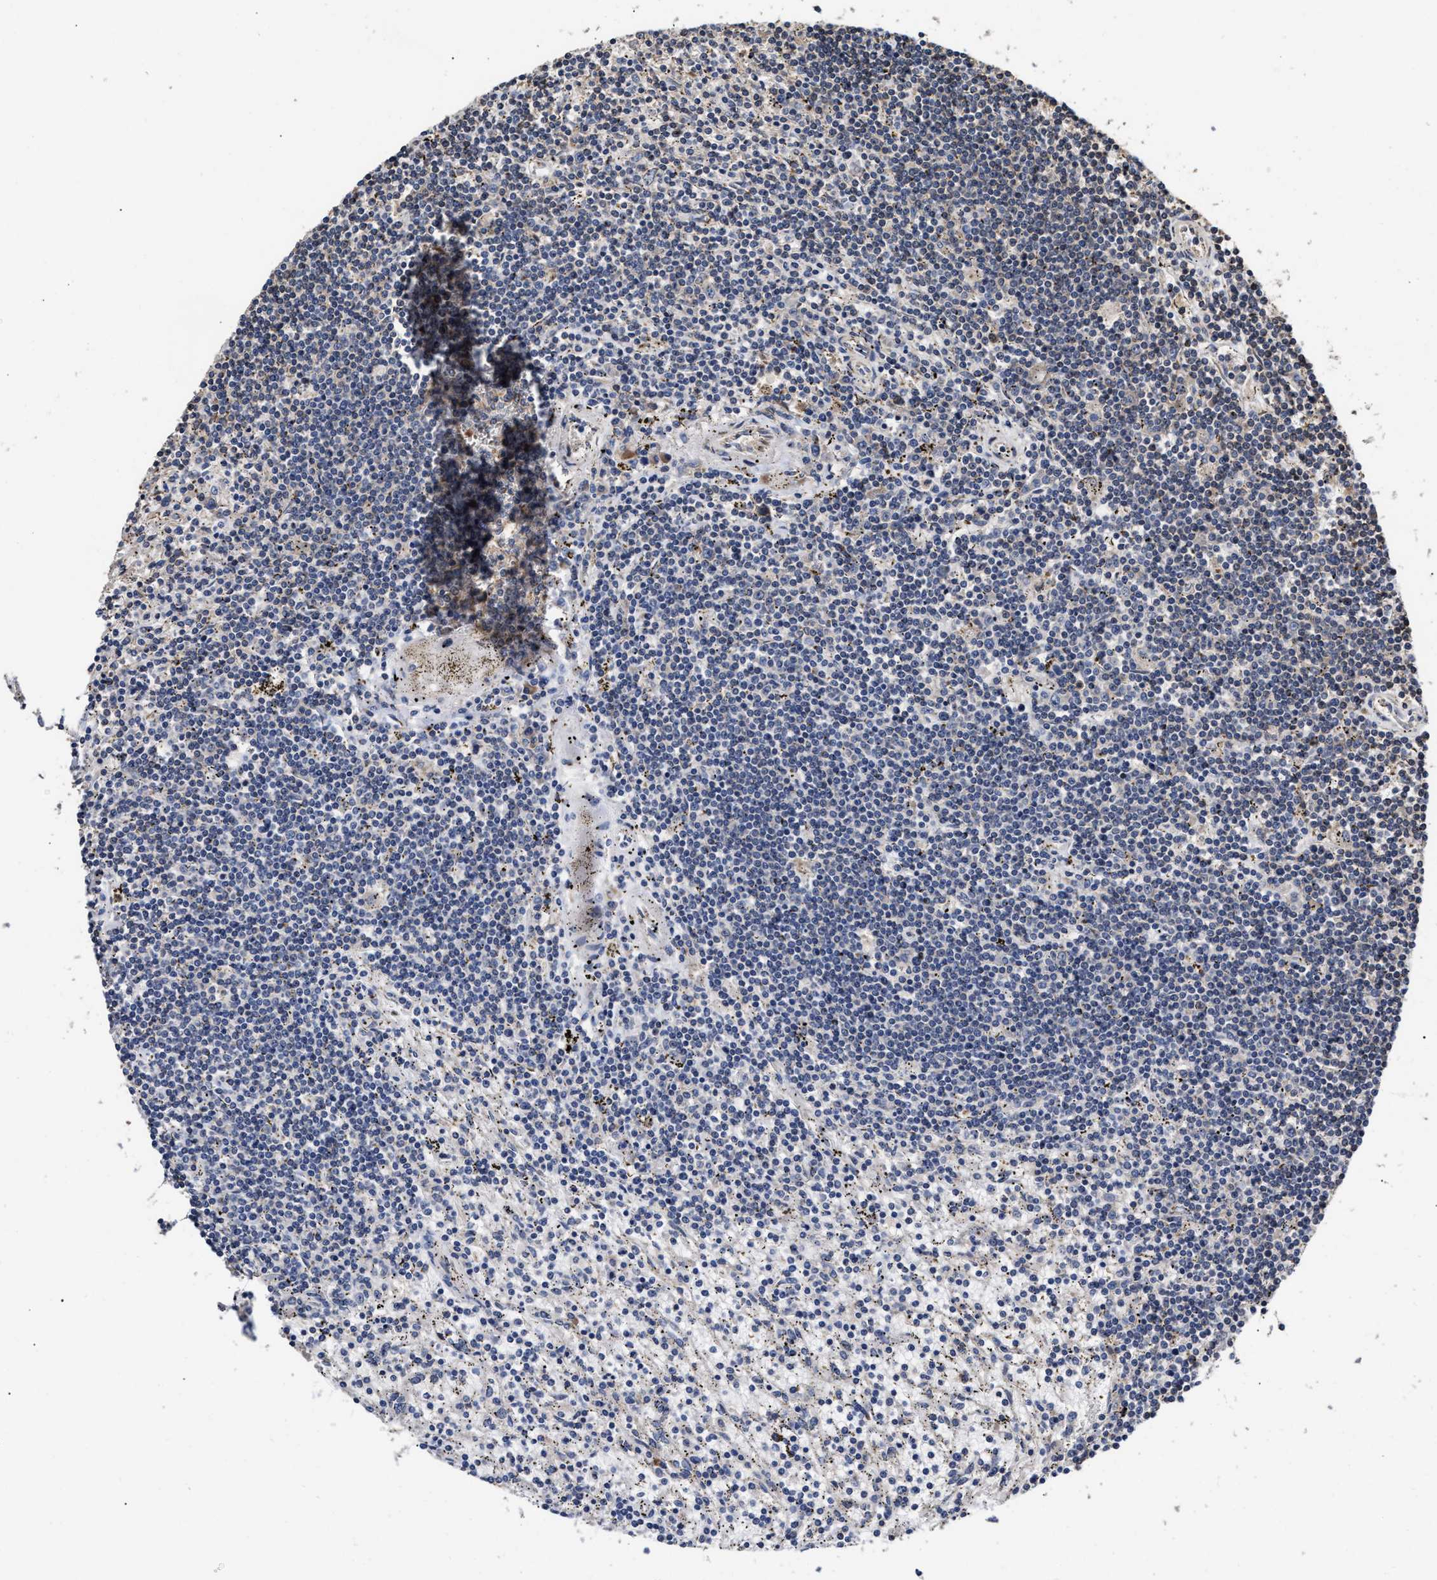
{"staining": {"intensity": "negative", "quantity": "none", "location": "none"}, "tissue": "lymphoma", "cell_type": "Tumor cells", "image_type": "cancer", "snomed": [{"axis": "morphology", "description": "Malignant lymphoma, non-Hodgkin's type, Low grade"}, {"axis": "topography", "description": "Spleen"}], "caption": "IHC photomicrograph of human lymphoma stained for a protein (brown), which displays no staining in tumor cells. (Brightfield microscopy of DAB IHC at high magnification).", "gene": "CLIP2", "patient": {"sex": "male", "age": 76}}